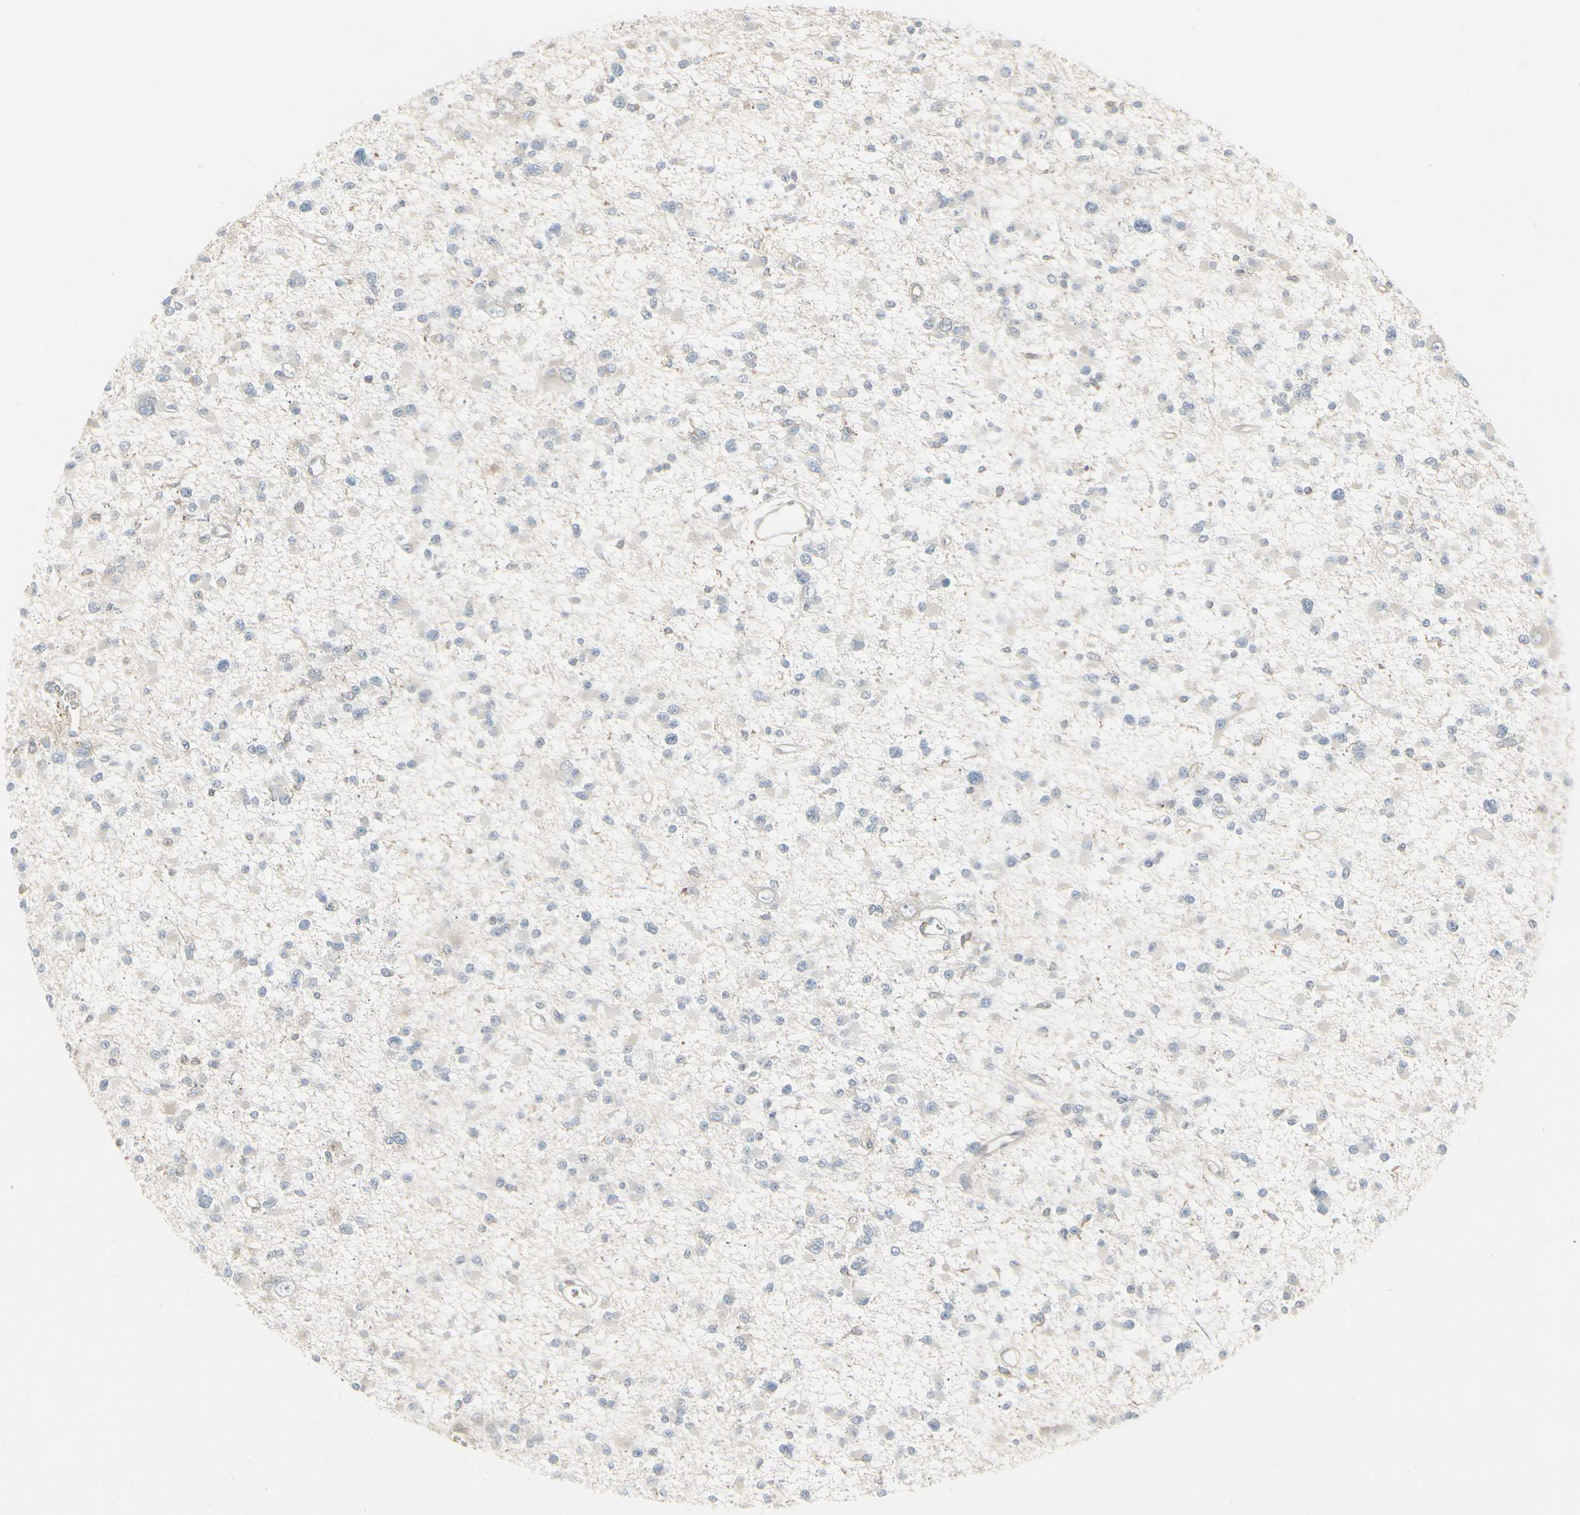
{"staining": {"intensity": "negative", "quantity": "none", "location": "none"}, "tissue": "glioma", "cell_type": "Tumor cells", "image_type": "cancer", "snomed": [{"axis": "morphology", "description": "Glioma, malignant, Low grade"}, {"axis": "topography", "description": "Brain"}], "caption": "DAB (3,3'-diaminobenzidine) immunohistochemical staining of human malignant glioma (low-grade) shows no significant positivity in tumor cells. (Stains: DAB (3,3'-diaminobenzidine) IHC with hematoxylin counter stain, Microscopy: brightfield microscopy at high magnification).", "gene": "EPS15", "patient": {"sex": "female", "age": 22}}